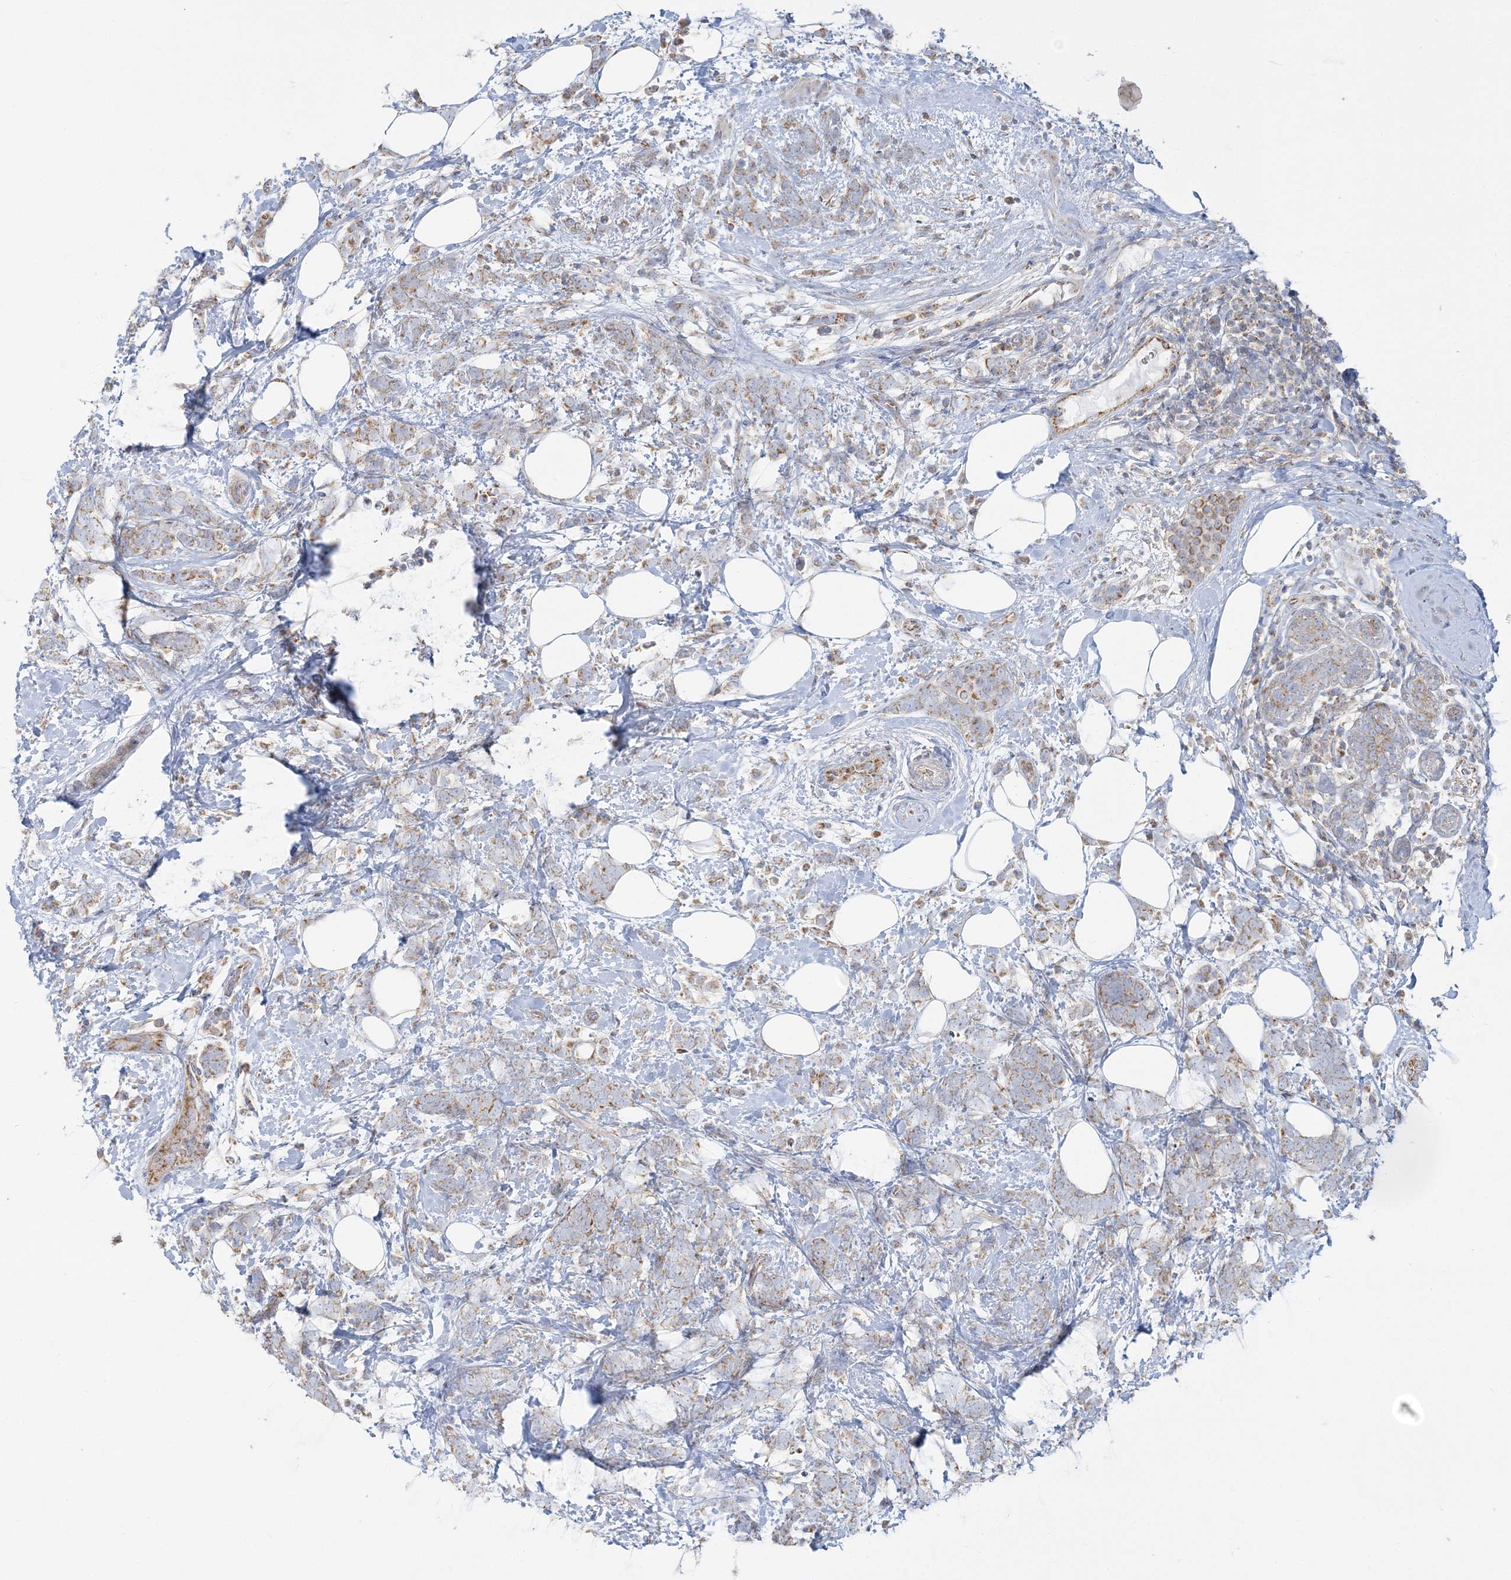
{"staining": {"intensity": "weak", "quantity": "25%-75%", "location": "cytoplasmic/membranous"}, "tissue": "breast cancer", "cell_type": "Tumor cells", "image_type": "cancer", "snomed": [{"axis": "morphology", "description": "Lobular carcinoma"}, {"axis": "topography", "description": "Breast"}], "caption": "About 25%-75% of tumor cells in human lobular carcinoma (breast) show weak cytoplasmic/membranous protein positivity as visualized by brown immunohistochemical staining.", "gene": "TBC1D14", "patient": {"sex": "female", "age": 58}}